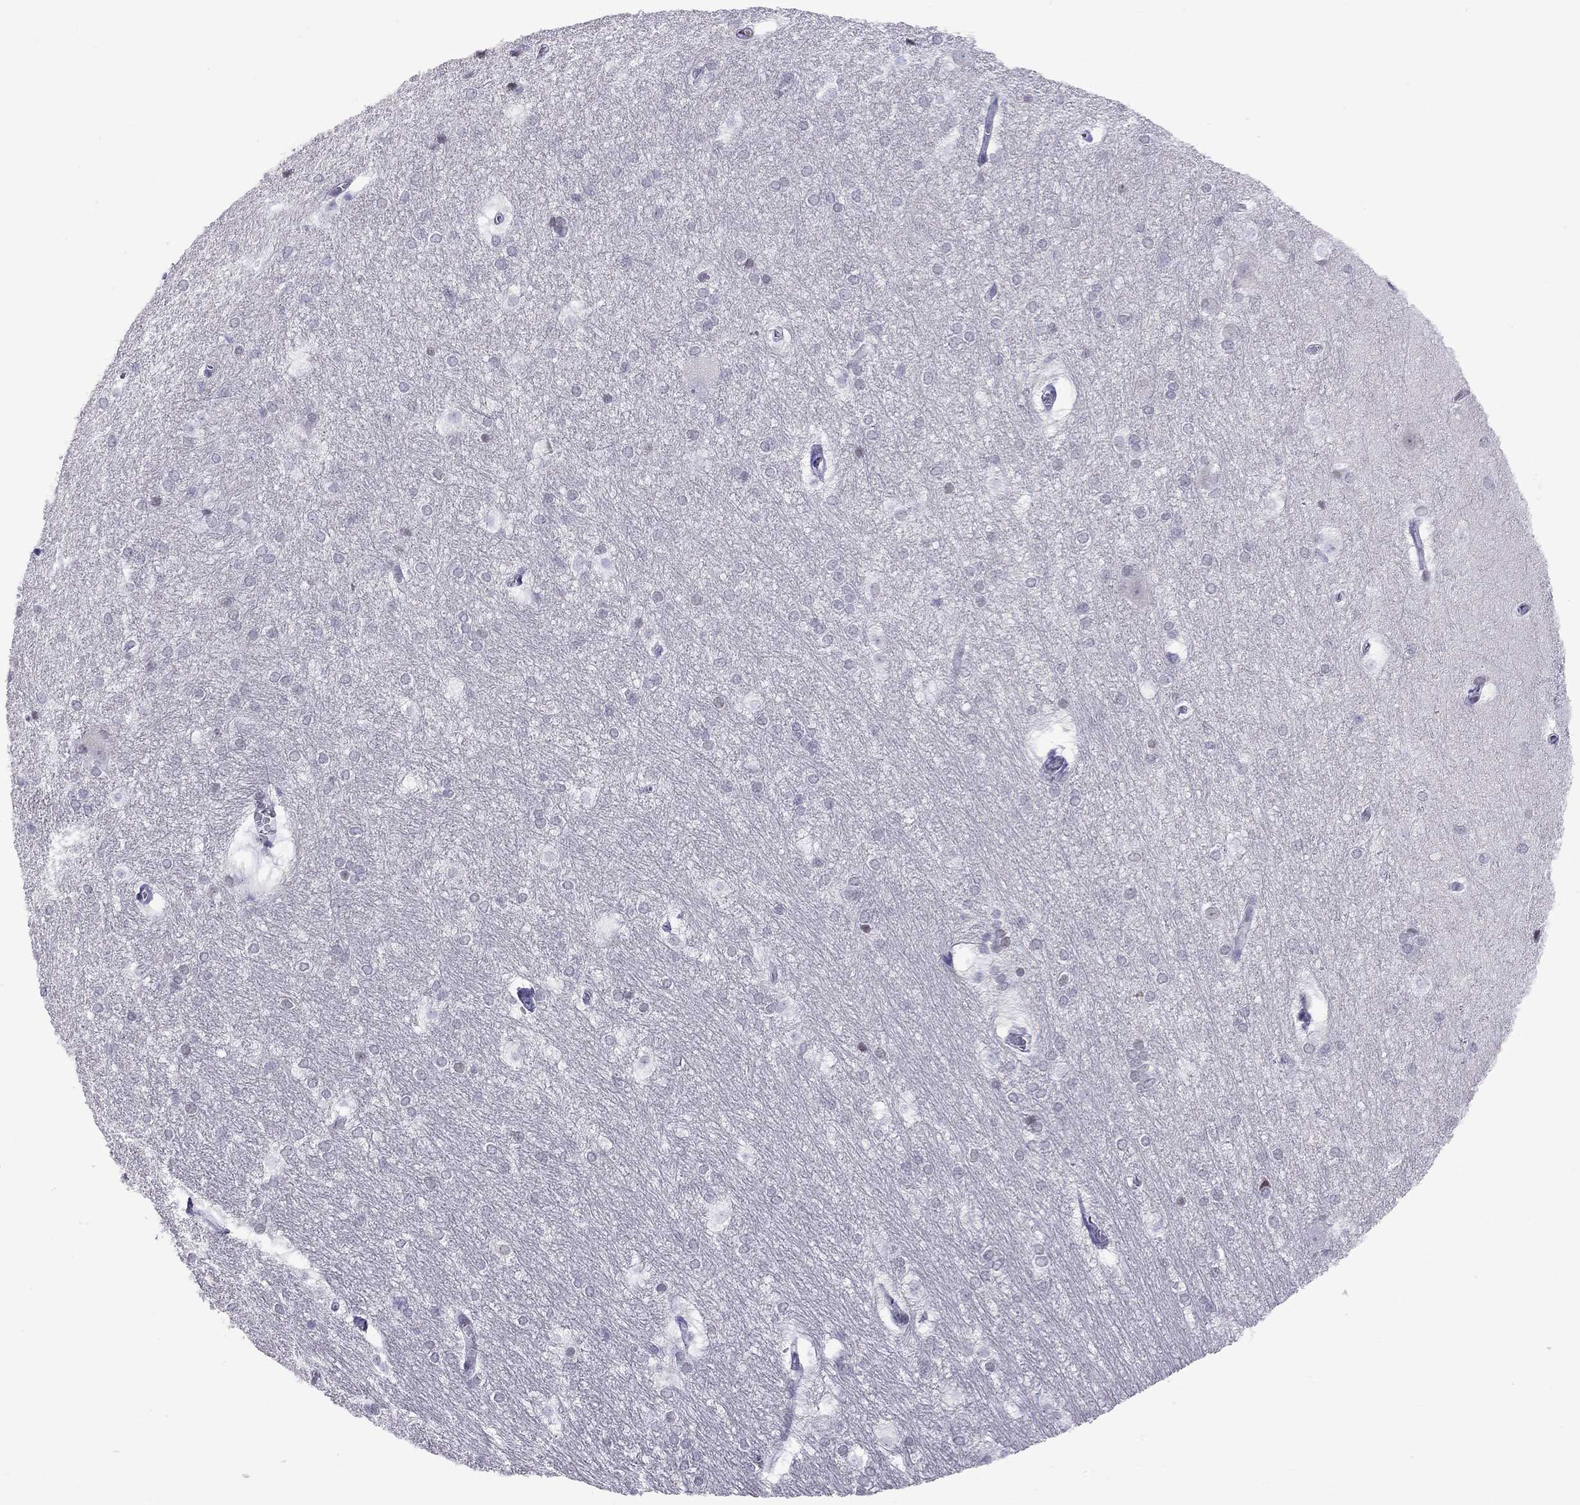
{"staining": {"intensity": "negative", "quantity": "none", "location": "none"}, "tissue": "hippocampus", "cell_type": "Glial cells", "image_type": "normal", "snomed": [{"axis": "morphology", "description": "Normal tissue, NOS"}, {"axis": "topography", "description": "Cerebral cortex"}, {"axis": "topography", "description": "Hippocampus"}], "caption": "Immunohistochemistry (IHC) photomicrograph of unremarkable hippocampus: human hippocampus stained with DAB (3,3'-diaminobenzidine) displays no significant protein positivity in glial cells. (Brightfield microscopy of DAB (3,3'-diaminobenzidine) immunohistochemistry (IHC) at high magnification).", "gene": "MUC15", "patient": {"sex": "female", "age": 19}}